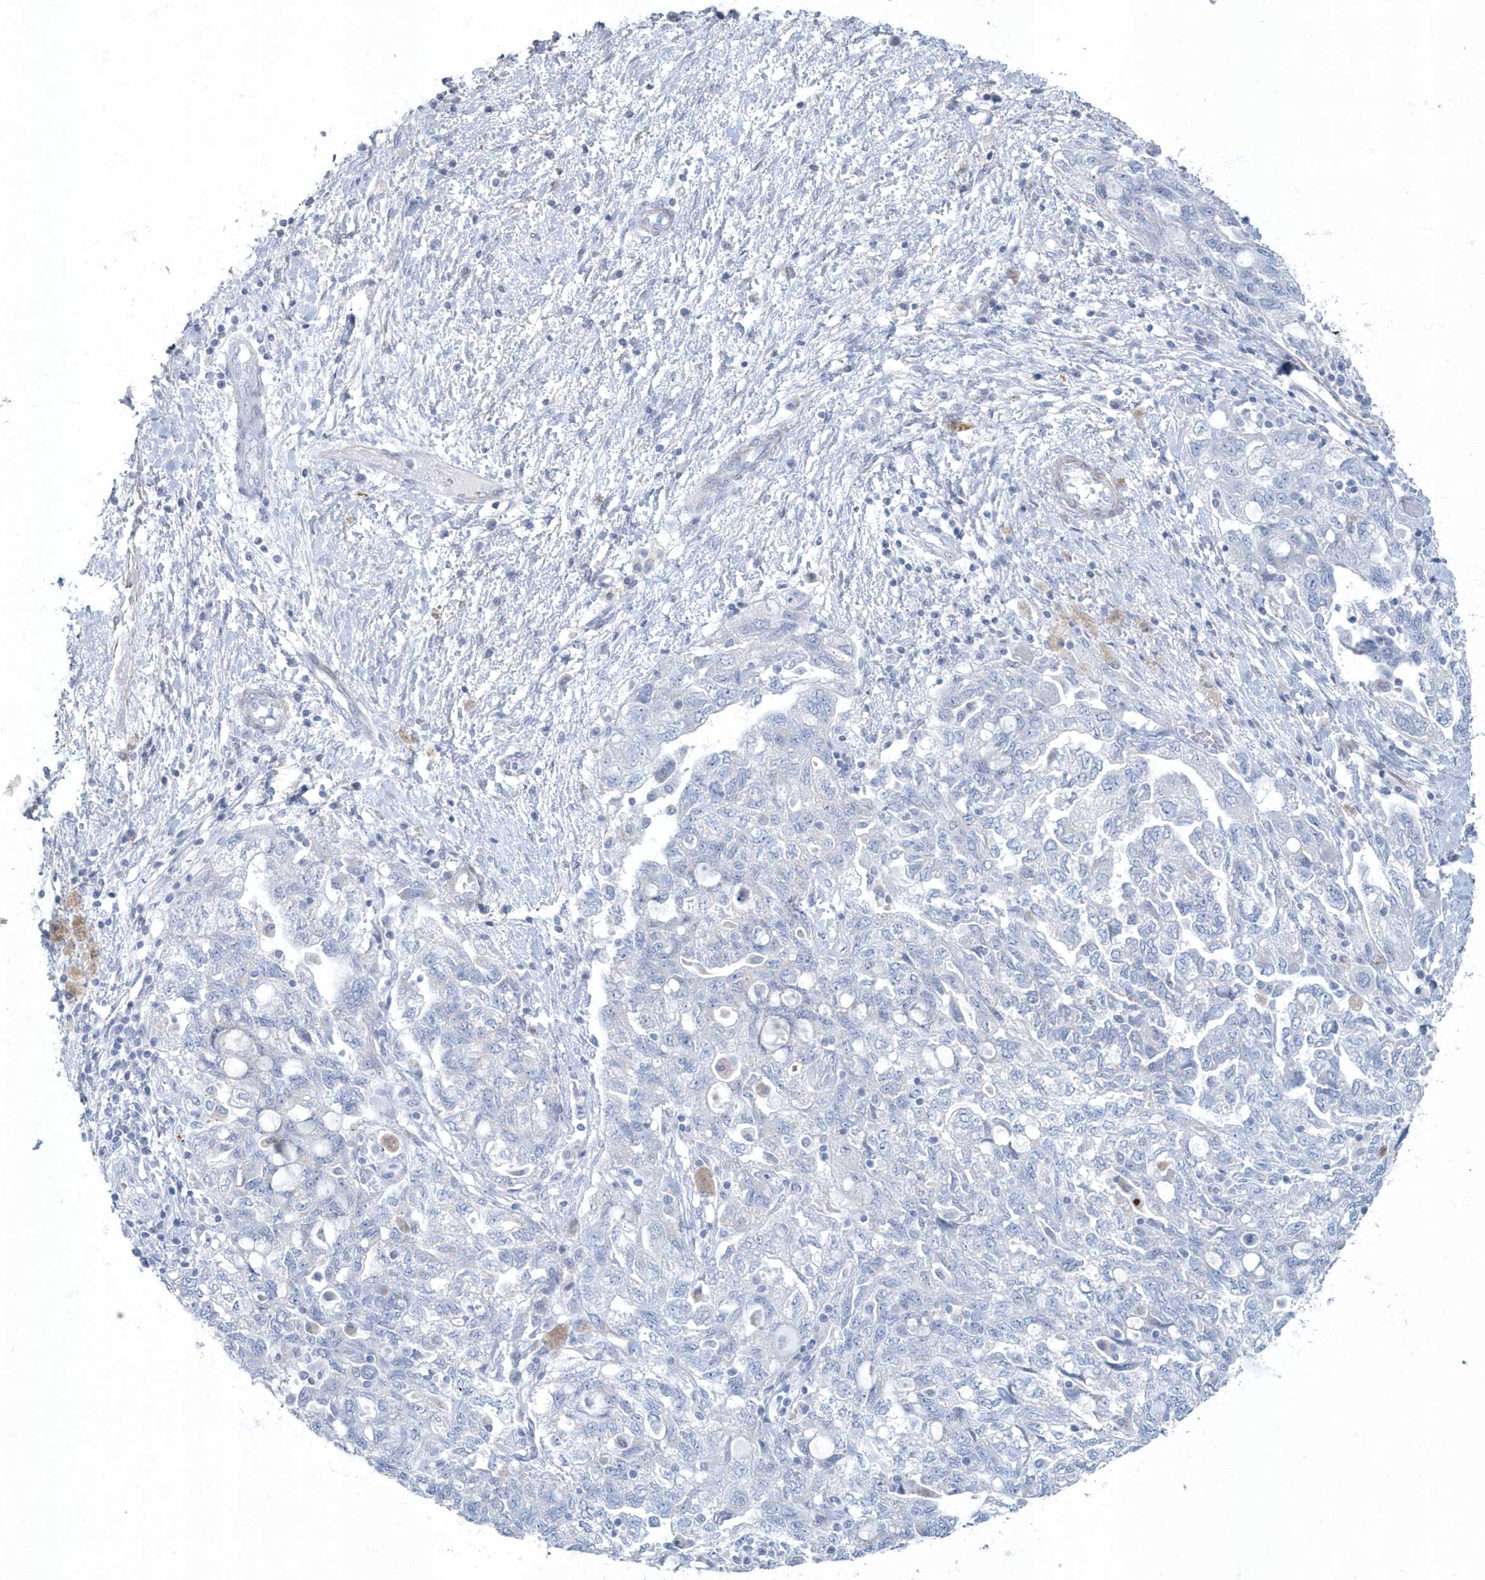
{"staining": {"intensity": "negative", "quantity": "none", "location": "none"}, "tissue": "ovarian cancer", "cell_type": "Tumor cells", "image_type": "cancer", "snomed": [{"axis": "morphology", "description": "Carcinoma, NOS"}, {"axis": "morphology", "description": "Cystadenocarcinoma, serous, NOS"}, {"axis": "topography", "description": "Ovary"}], "caption": "Immunohistochemistry image of neoplastic tissue: human ovarian cancer (carcinoma) stained with DAB shows no significant protein staining in tumor cells.", "gene": "MYOT", "patient": {"sex": "female", "age": 69}}